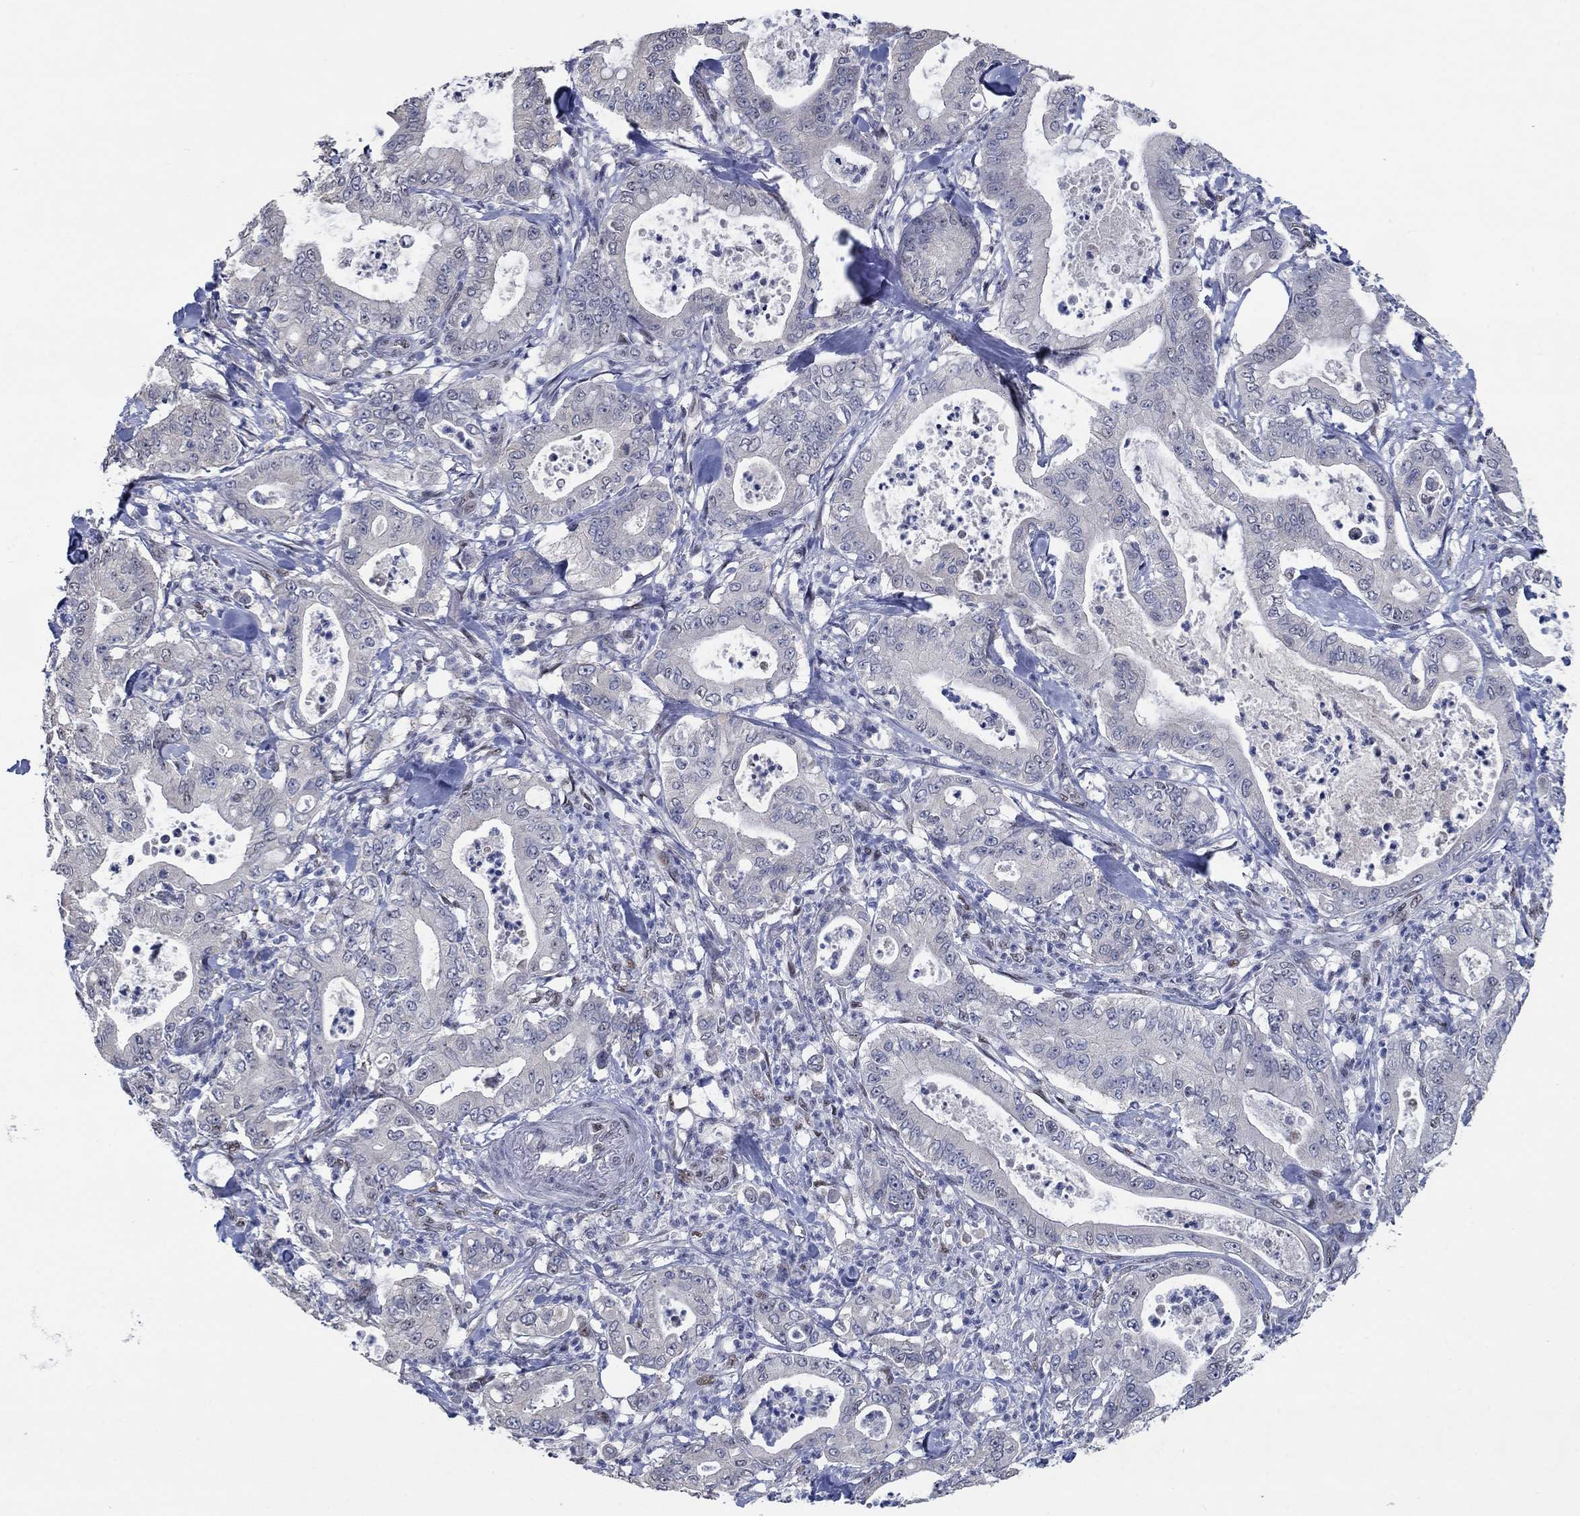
{"staining": {"intensity": "negative", "quantity": "none", "location": "none"}, "tissue": "pancreatic cancer", "cell_type": "Tumor cells", "image_type": "cancer", "snomed": [{"axis": "morphology", "description": "Adenocarcinoma, NOS"}, {"axis": "topography", "description": "Pancreas"}], "caption": "This is an immunohistochemistry image of pancreatic adenocarcinoma. There is no positivity in tumor cells.", "gene": "HTN1", "patient": {"sex": "male", "age": 71}}